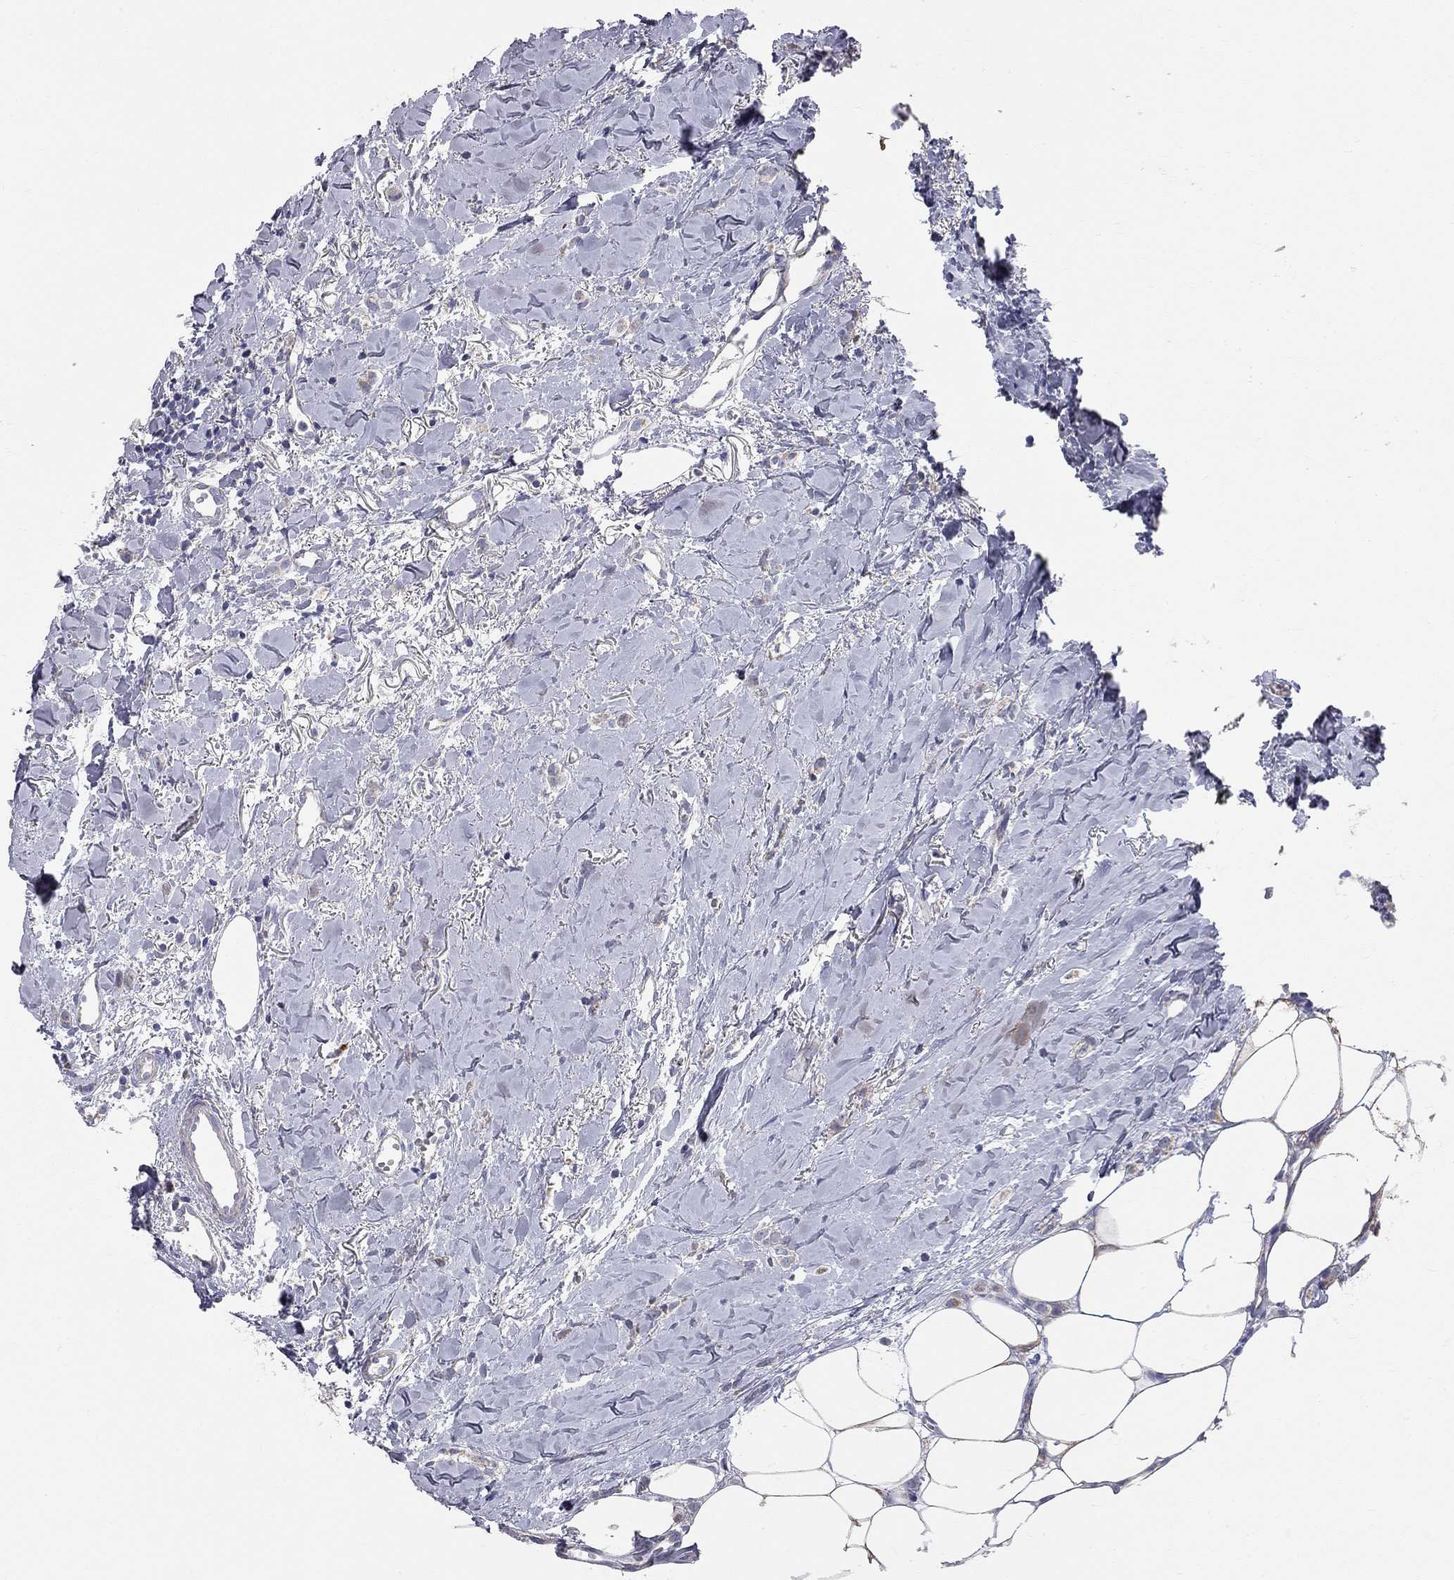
{"staining": {"intensity": "weak", "quantity": "25%-75%", "location": "cytoplasmic/membranous"}, "tissue": "breast cancer", "cell_type": "Tumor cells", "image_type": "cancer", "snomed": [{"axis": "morphology", "description": "Duct carcinoma"}, {"axis": "topography", "description": "Breast"}], "caption": "This histopathology image shows IHC staining of human breast cancer, with low weak cytoplasmic/membranous positivity in about 25%-75% of tumor cells.", "gene": "CFAP161", "patient": {"sex": "female", "age": 85}}